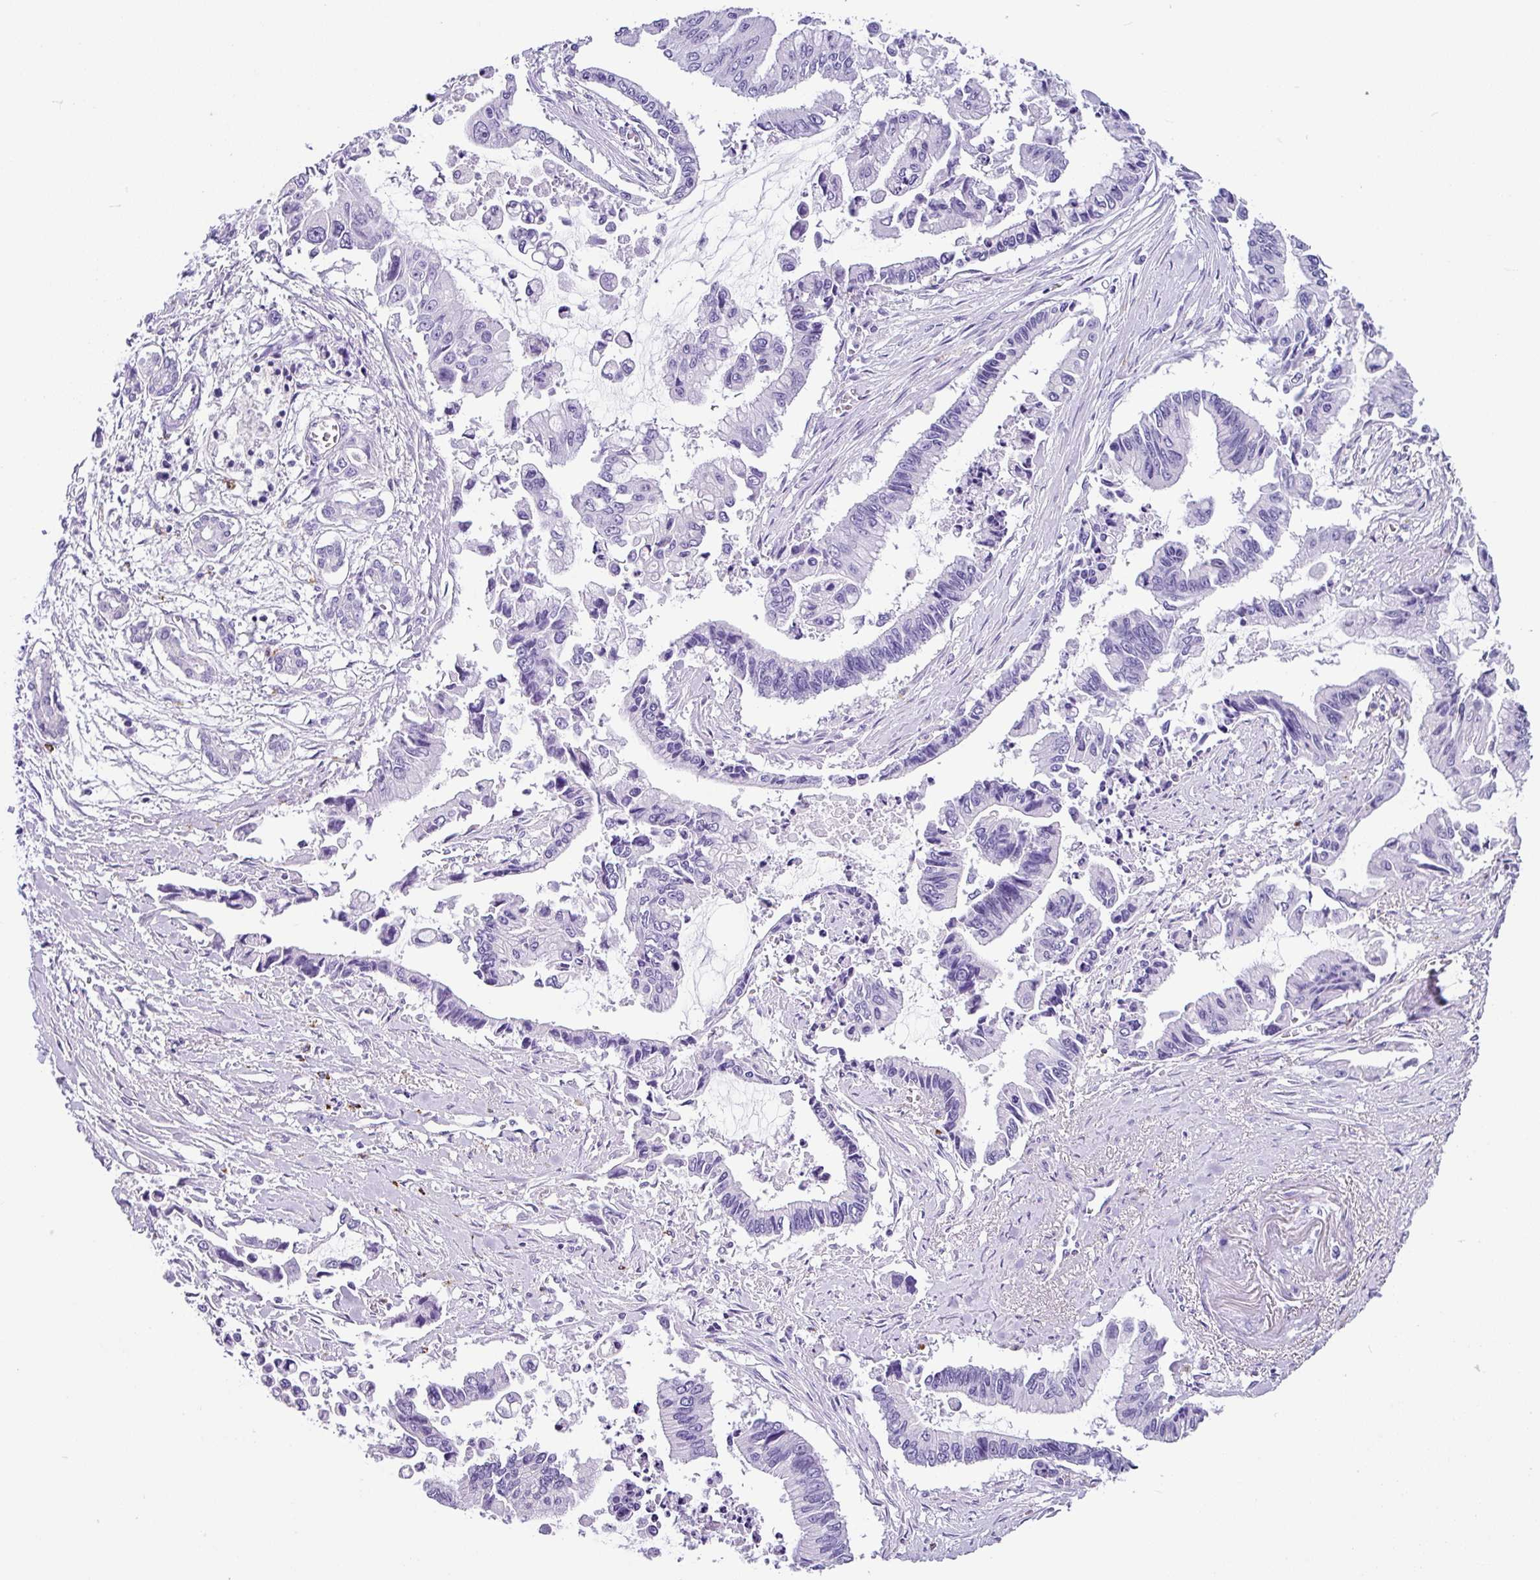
{"staining": {"intensity": "negative", "quantity": "none", "location": "none"}, "tissue": "pancreatic cancer", "cell_type": "Tumor cells", "image_type": "cancer", "snomed": [{"axis": "morphology", "description": "Adenocarcinoma, NOS"}, {"axis": "topography", "description": "Pancreas"}], "caption": "There is no significant staining in tumor cells of pancreatic cancer (adenocarcinoma).", "gene": "ZG16", "patient": {"sex": "male", "age": 84}}